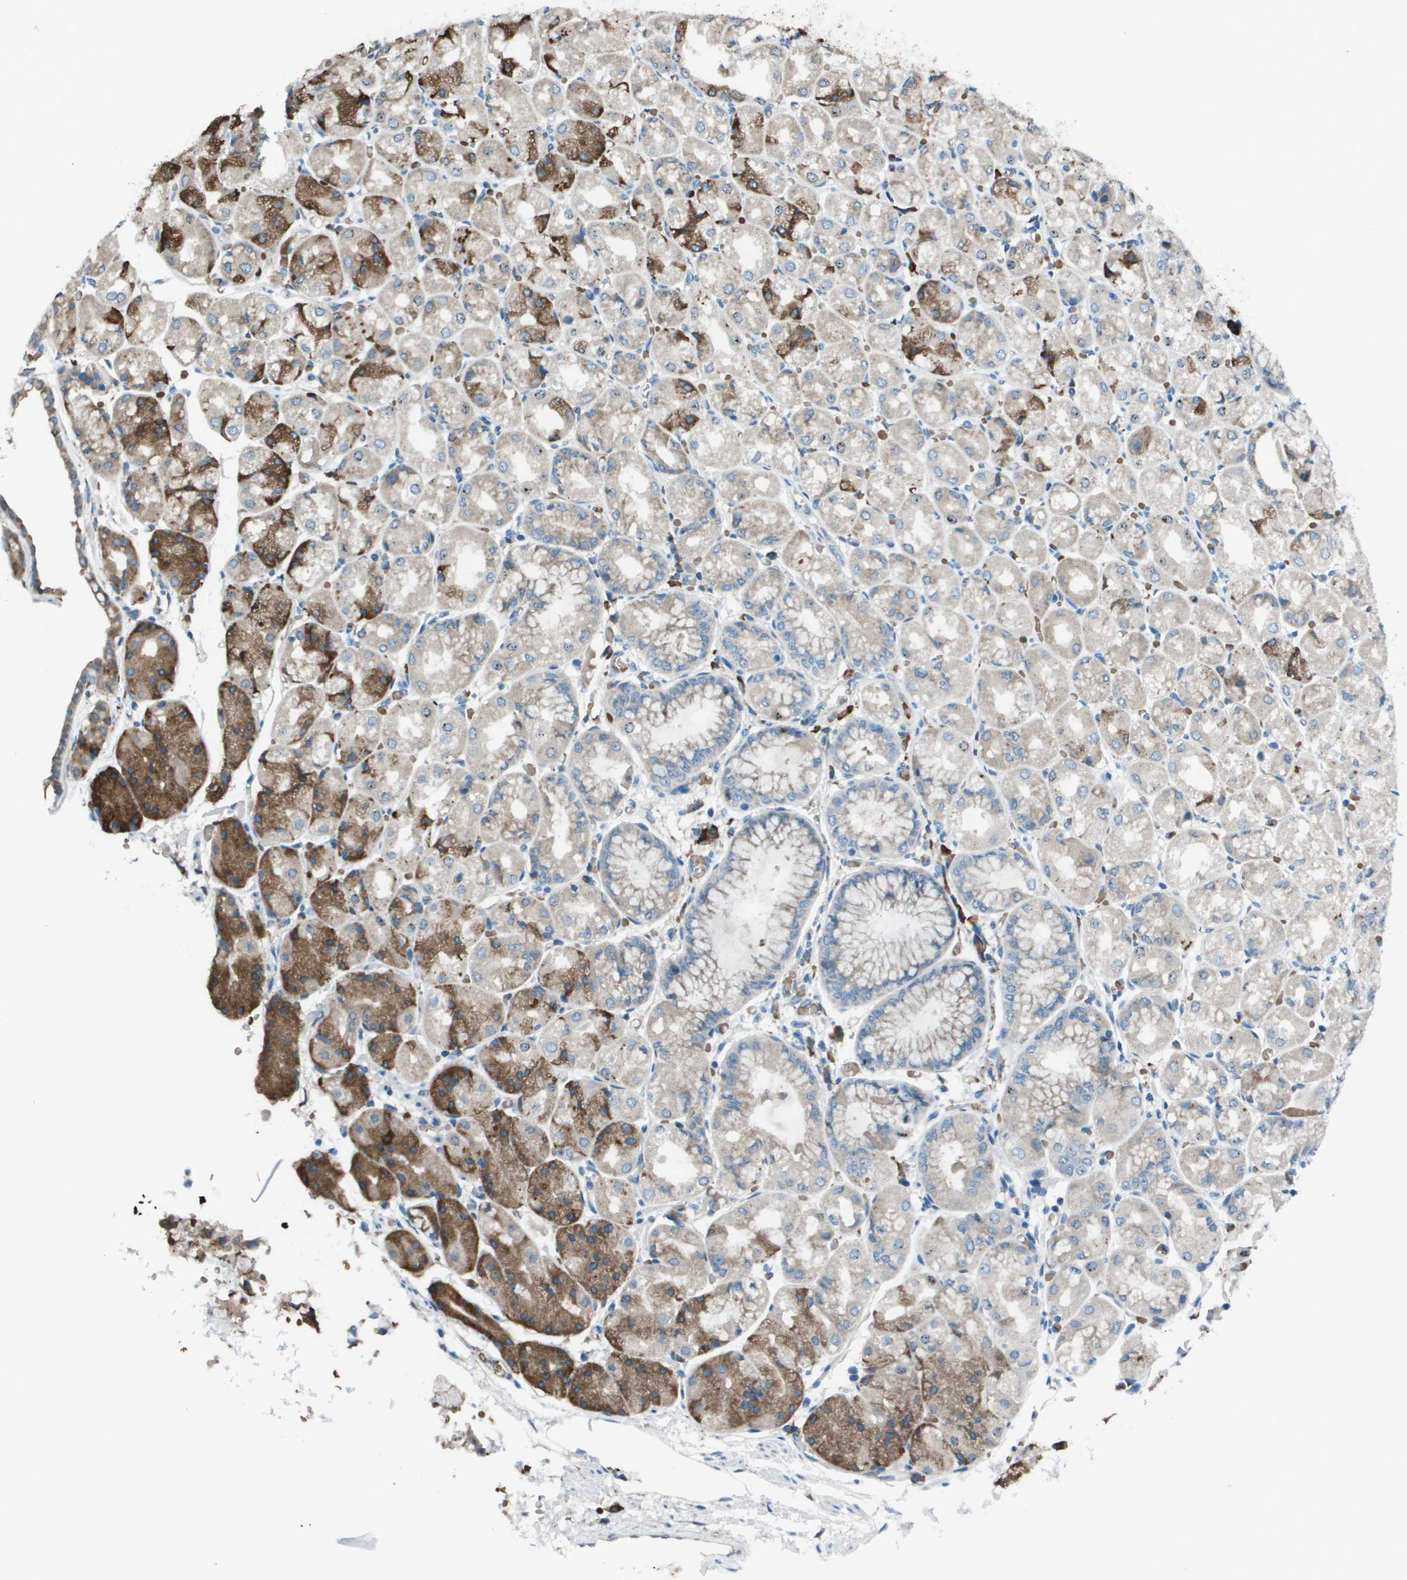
{"staining": {"intensity": "moderate", "quantity": "25%-75%", "location": "cytoplasmic/membranous"}, "tissue": "stomach", "cell_type": "Glandular cells", "image_type": "normal", "snomed": [{"axis": "morphology", "description": "Normal tissue, NOS"}, {"axis": "topography", "description": "Stomach, upper"}], "caption": "Stomach stained with DAB immunohistochemistry (IHC) displays medium levels of moderate cytoplasmic/membranous expression in approximately 25%-75% of glandular cells.", "gene": "UTS2", "patient": {"sex": "male", "age": 72}}